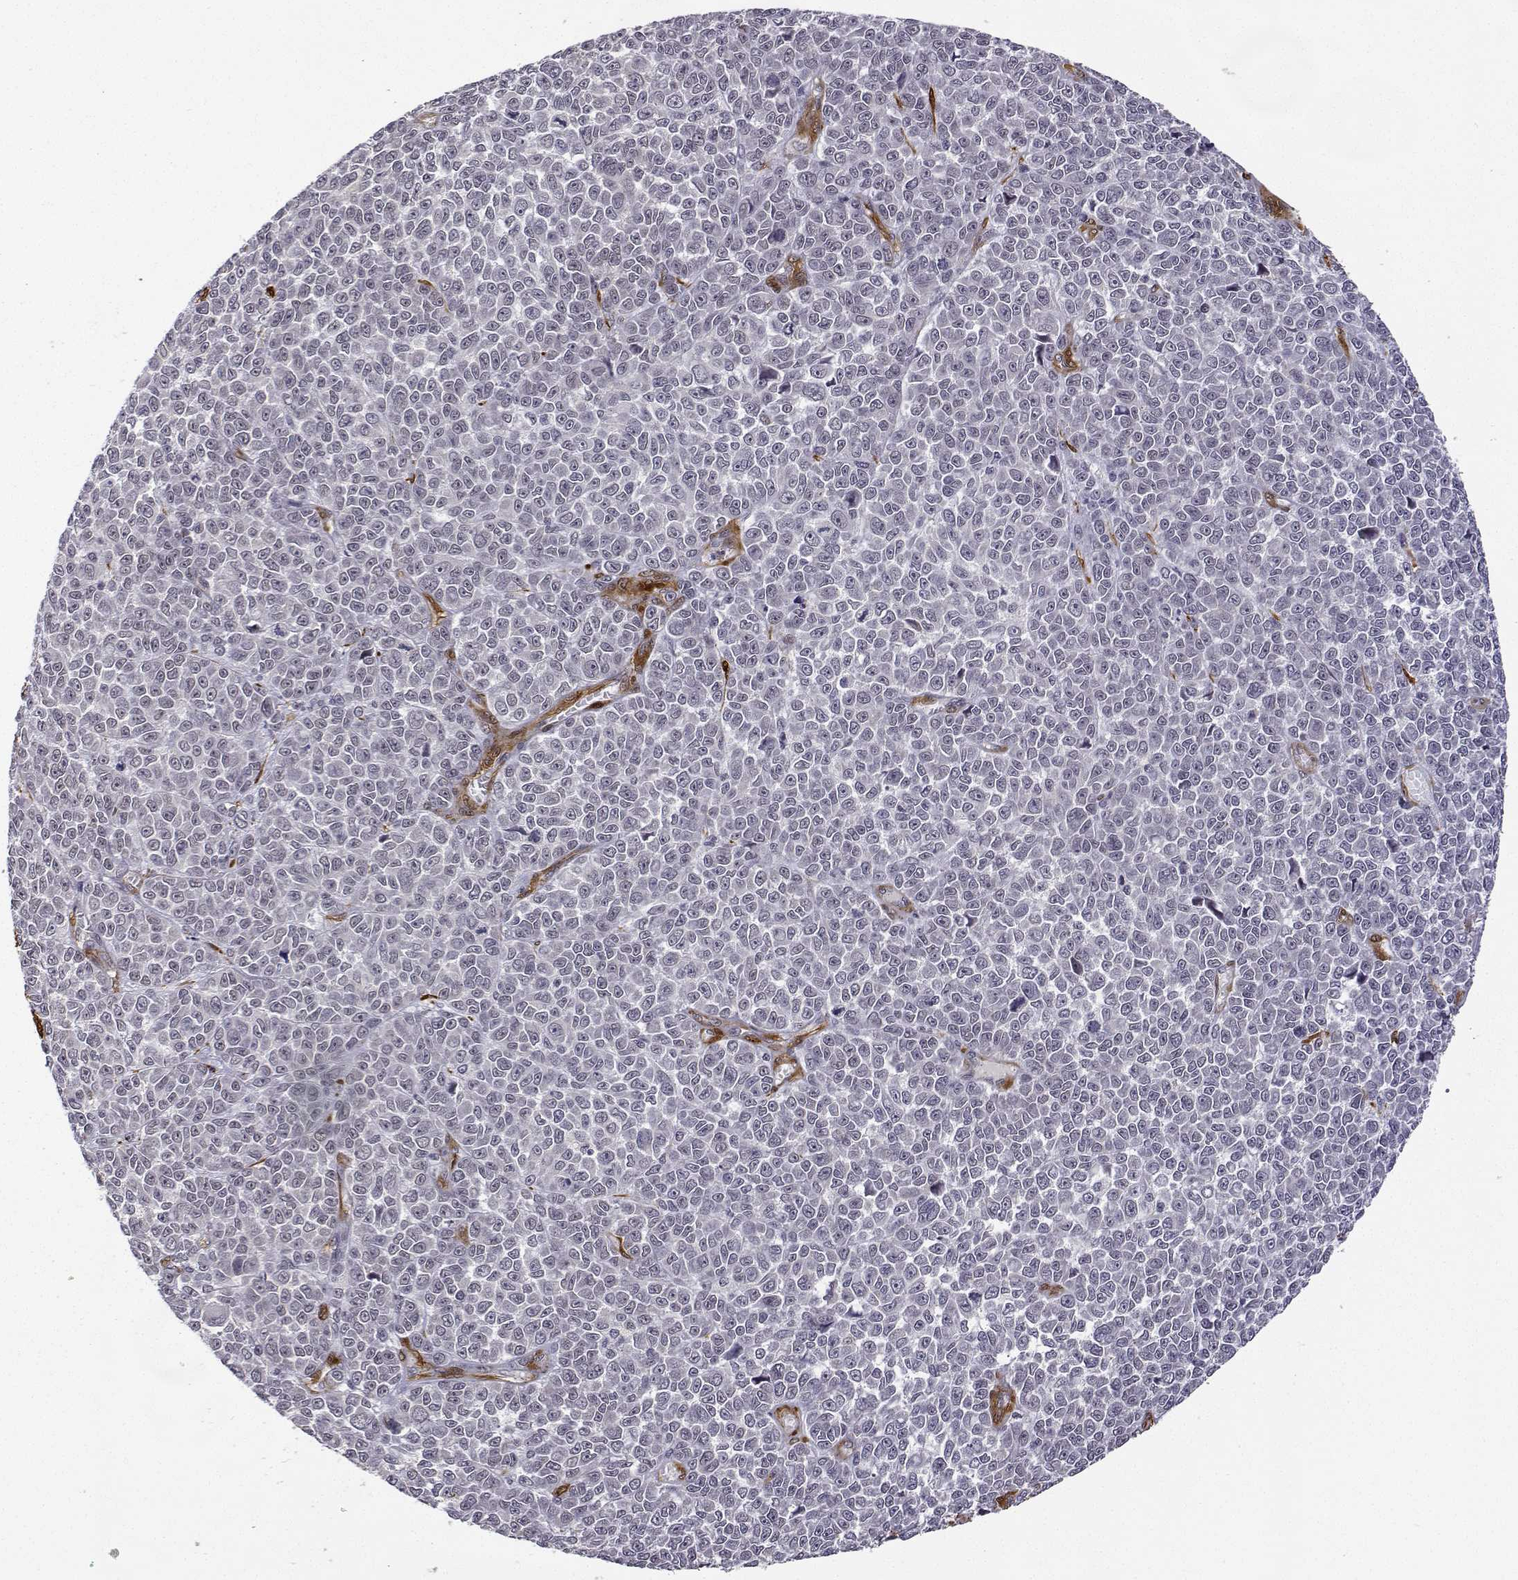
{"staining": {"intensity": "negative", "quantity": "none", "location": "none"}, "tissue": "melanoma", "cell_type": "Tumor cells", "image_type": "cancer", "snomed": [{"axis": "morphology", "description": "Malignant melanoma, NOS"}, {"axis": "topography", "description": "Skin"}], "caption": "Tumor cells are negative for brown protein staining in melanoma.", "gene": "PHGDH", "patient": {"sex": "female", "age": 95}}